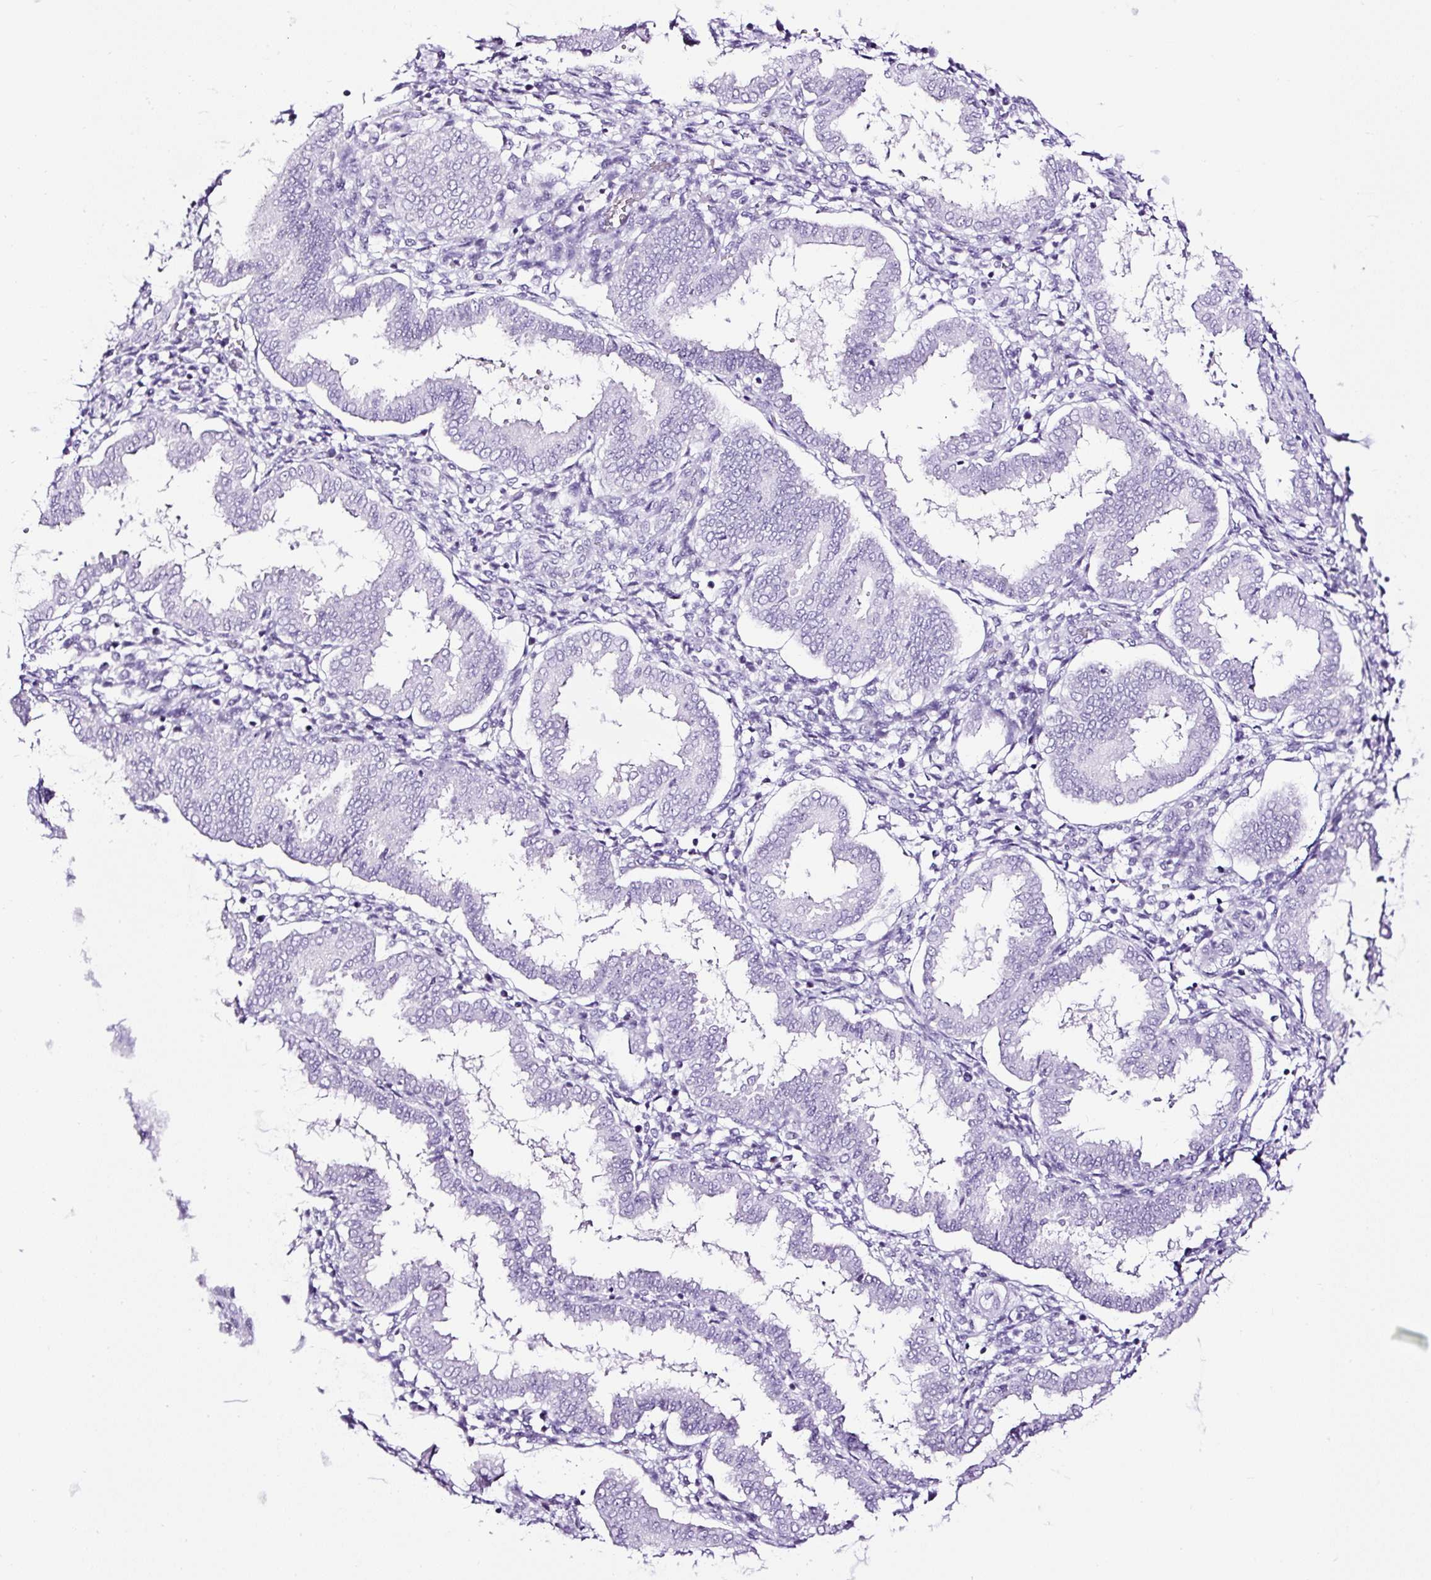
{"staining": {"intensity": "negative", "quantity": "none", "location": "none"}, "tissue": "endometrium", "cell_type": "Cells in endometrial stroma", "image_type": "normal", "snomed": [{"axis": "morphology", "description": "Normal tissue, NOS"}, {"axis": "topography", "description": "Endometrium"}], "caption": "Photomicrograph shows no protein expression in cells in endometrial stroma of benign endometrium.", "gene": "NPHS2", "patient": {"sex": "female", "age": 24}}